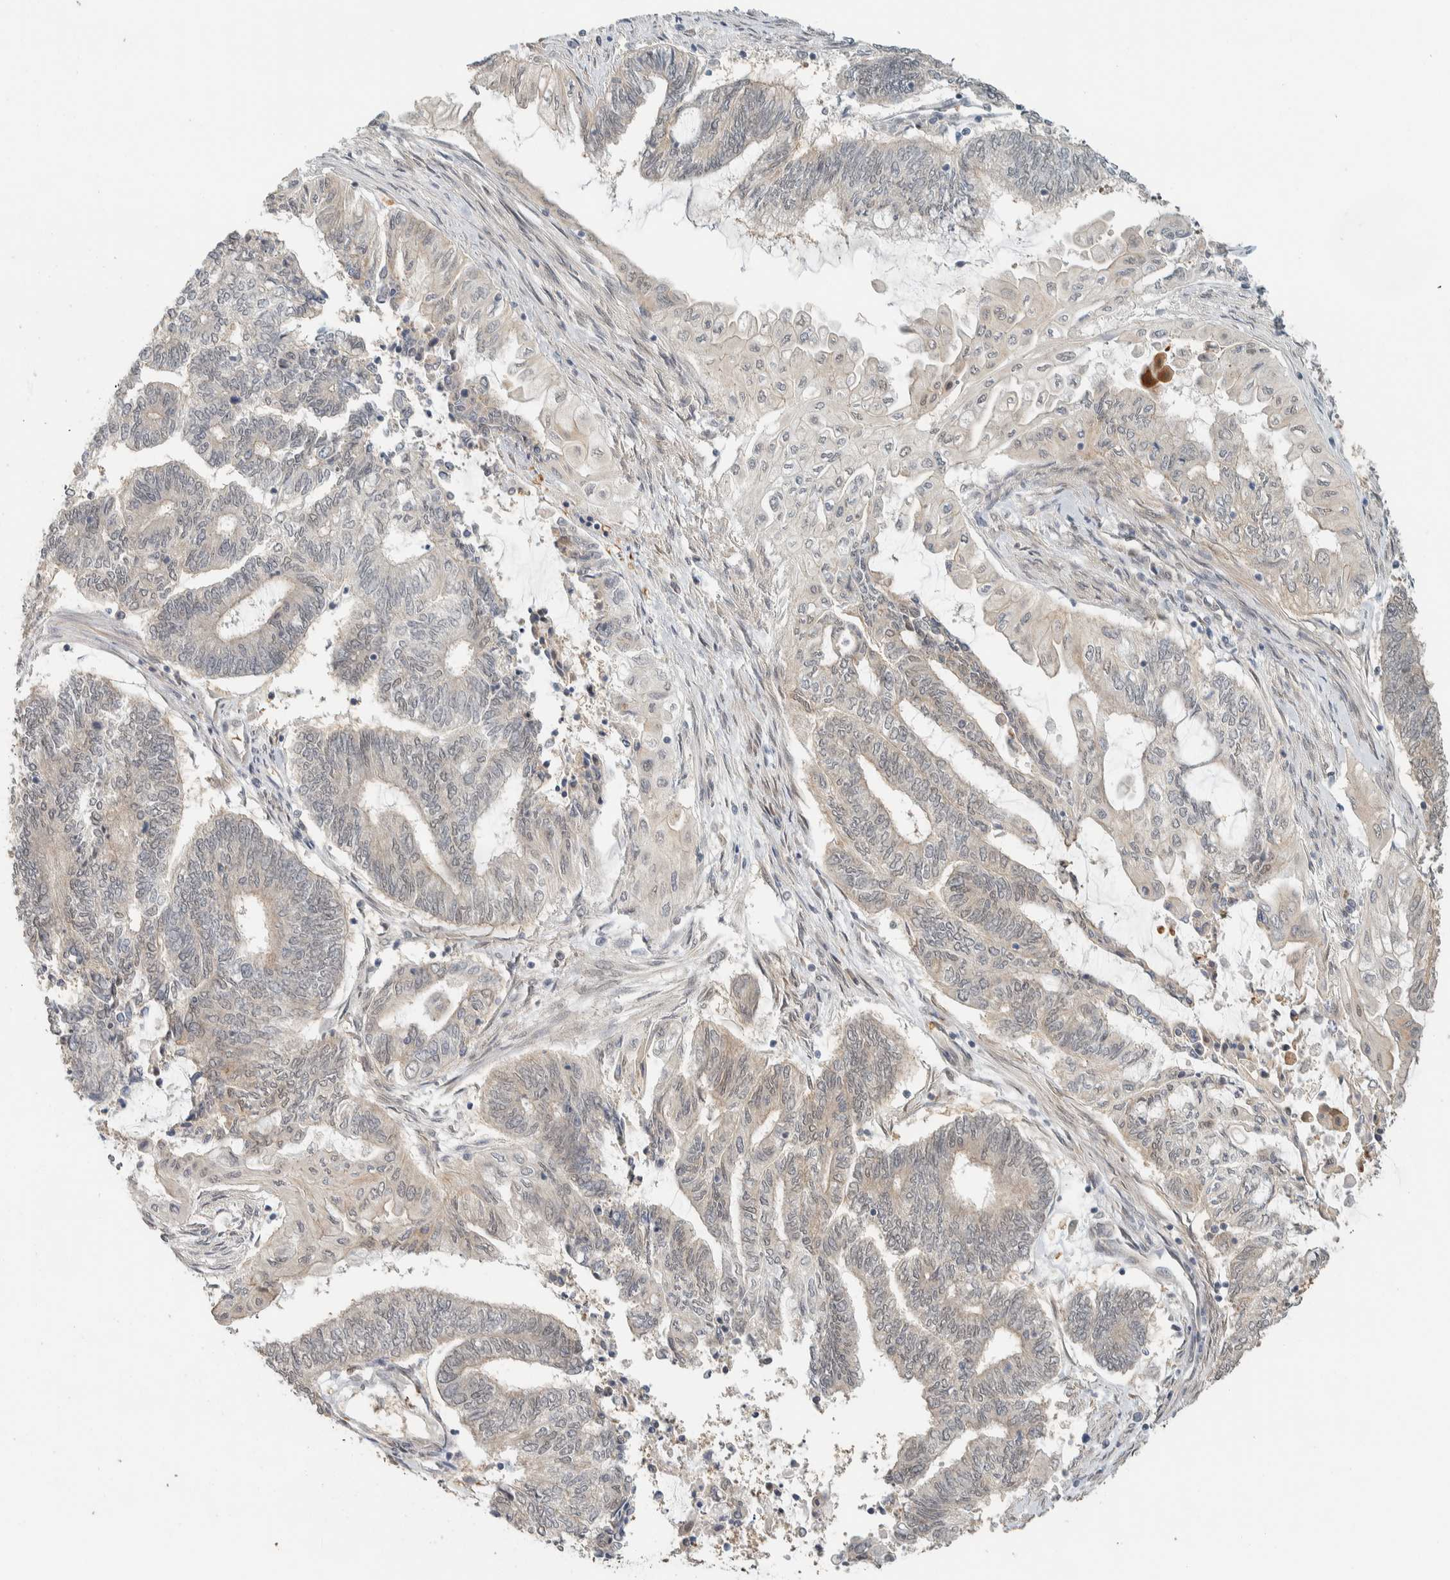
{"staining": {"intensity": "negative", "quantity": "none", "location": "none"}, "tissue": "endometrial cancer", "cell_type": "Tumor cells", "image_type": "cancer", "snomed": [{"axis": "morphology", "description": "Adenocarcinoma, NOS"}, {"axis": "topography", "description": "Uterus"}, {"axis": "topography", "description": "Endometrium"}], "caption": "The immunohistochemistry (IHC) histopathology image has no significant positivity in tumor cells of adenocarcinoma (endometrial) tissue.", "gene": "ZBTB2", "patient": {"sex": "female", "age": 70}}